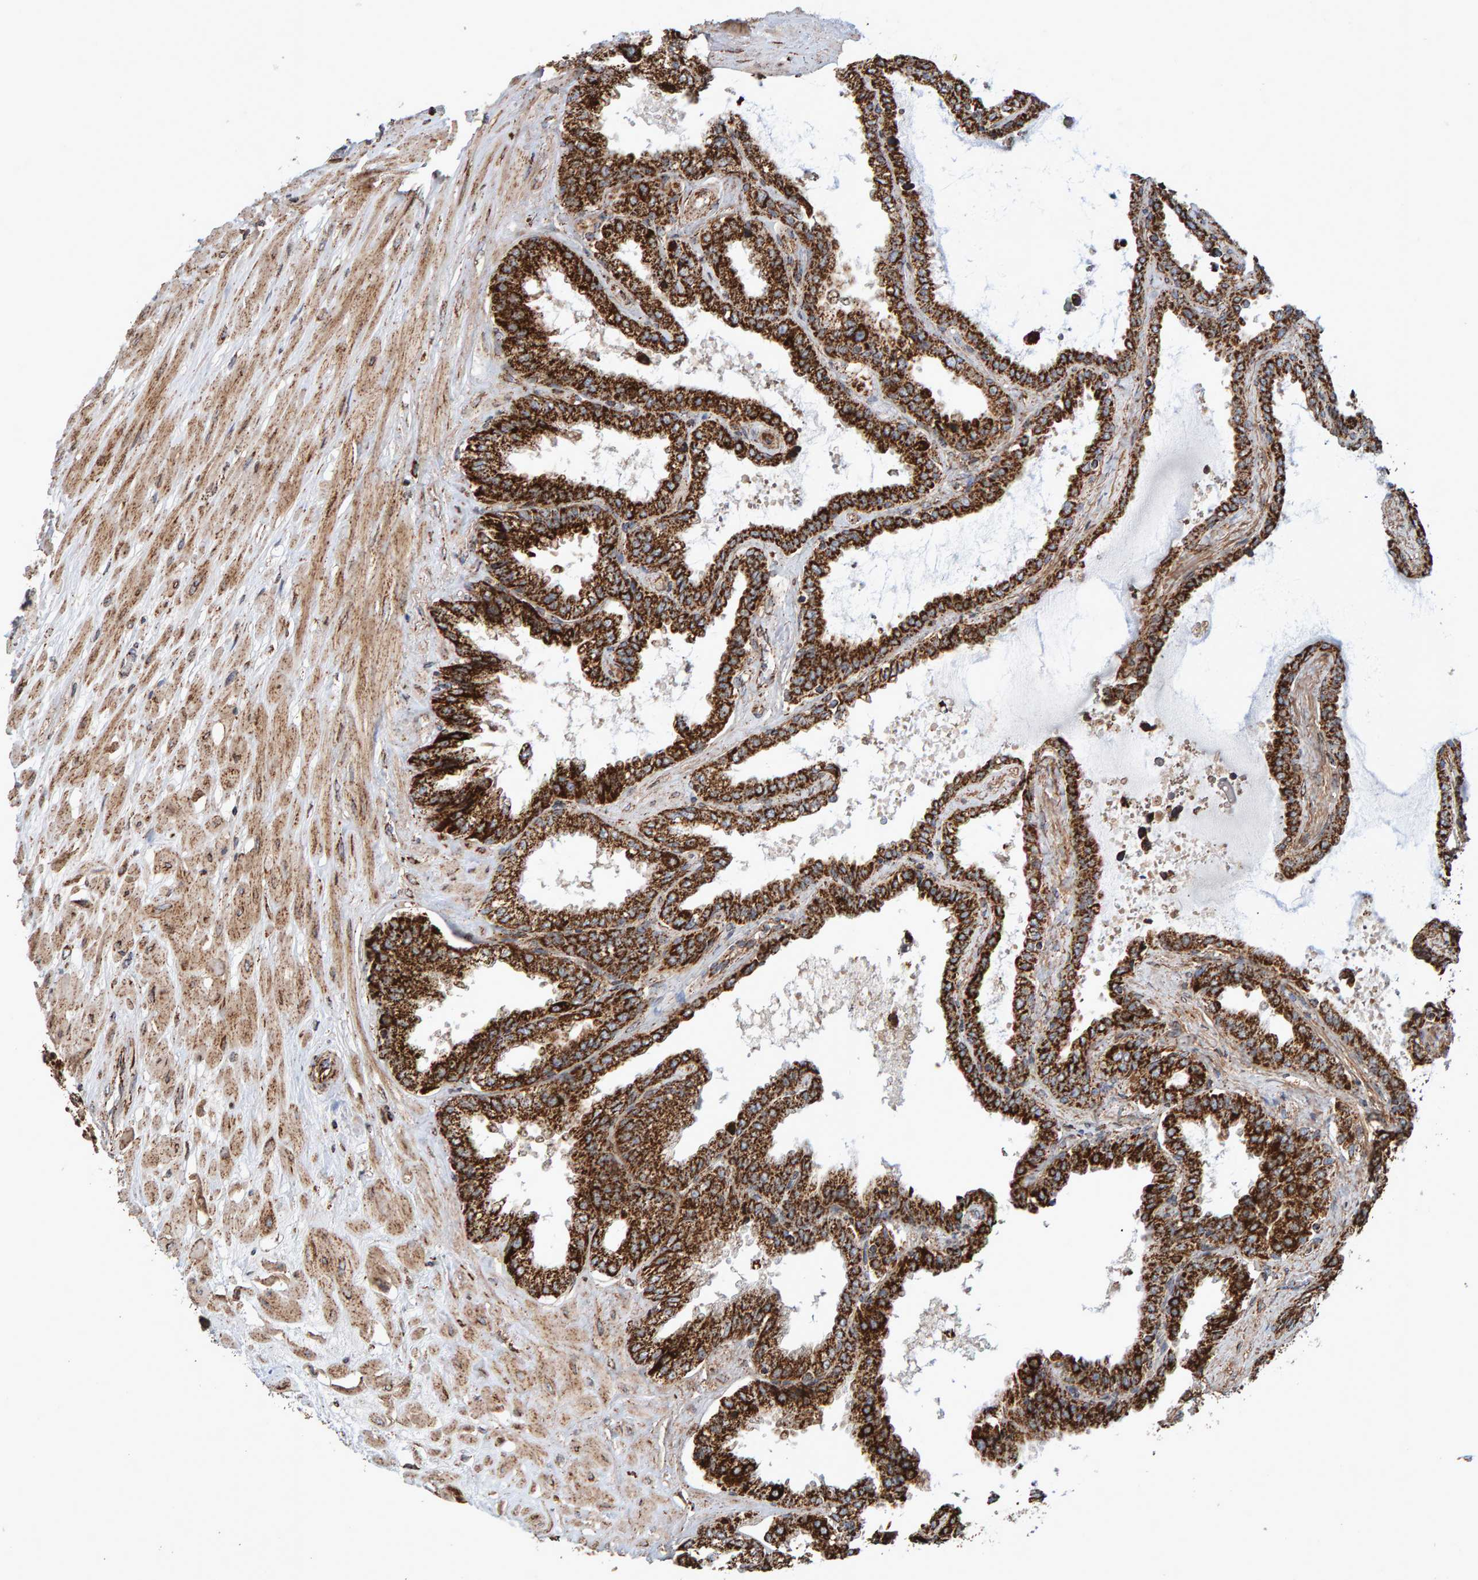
{"staining": {"intensity": "strong", "quantity": ">75%", "location": "cytoplasmic/membranous"}, "tissue": "seminal vesicle", "cell_type": "Glandular cells", "image_type": "normal", "snomed": [{"axis": "morphology", "description": "Normal tissue, NOS"}, {"axis": "topography", "description": "Seminal veicle"}], "caption": "A high-resolution image shows immunohistochemistry staining of benign seminal vesicle, which demonstrates strong cytoplasmic/membranous positivity in approximately >75% of glandular cells.", "gene": "MRPL45", "patient": {"sex": "male", "age": 46}}